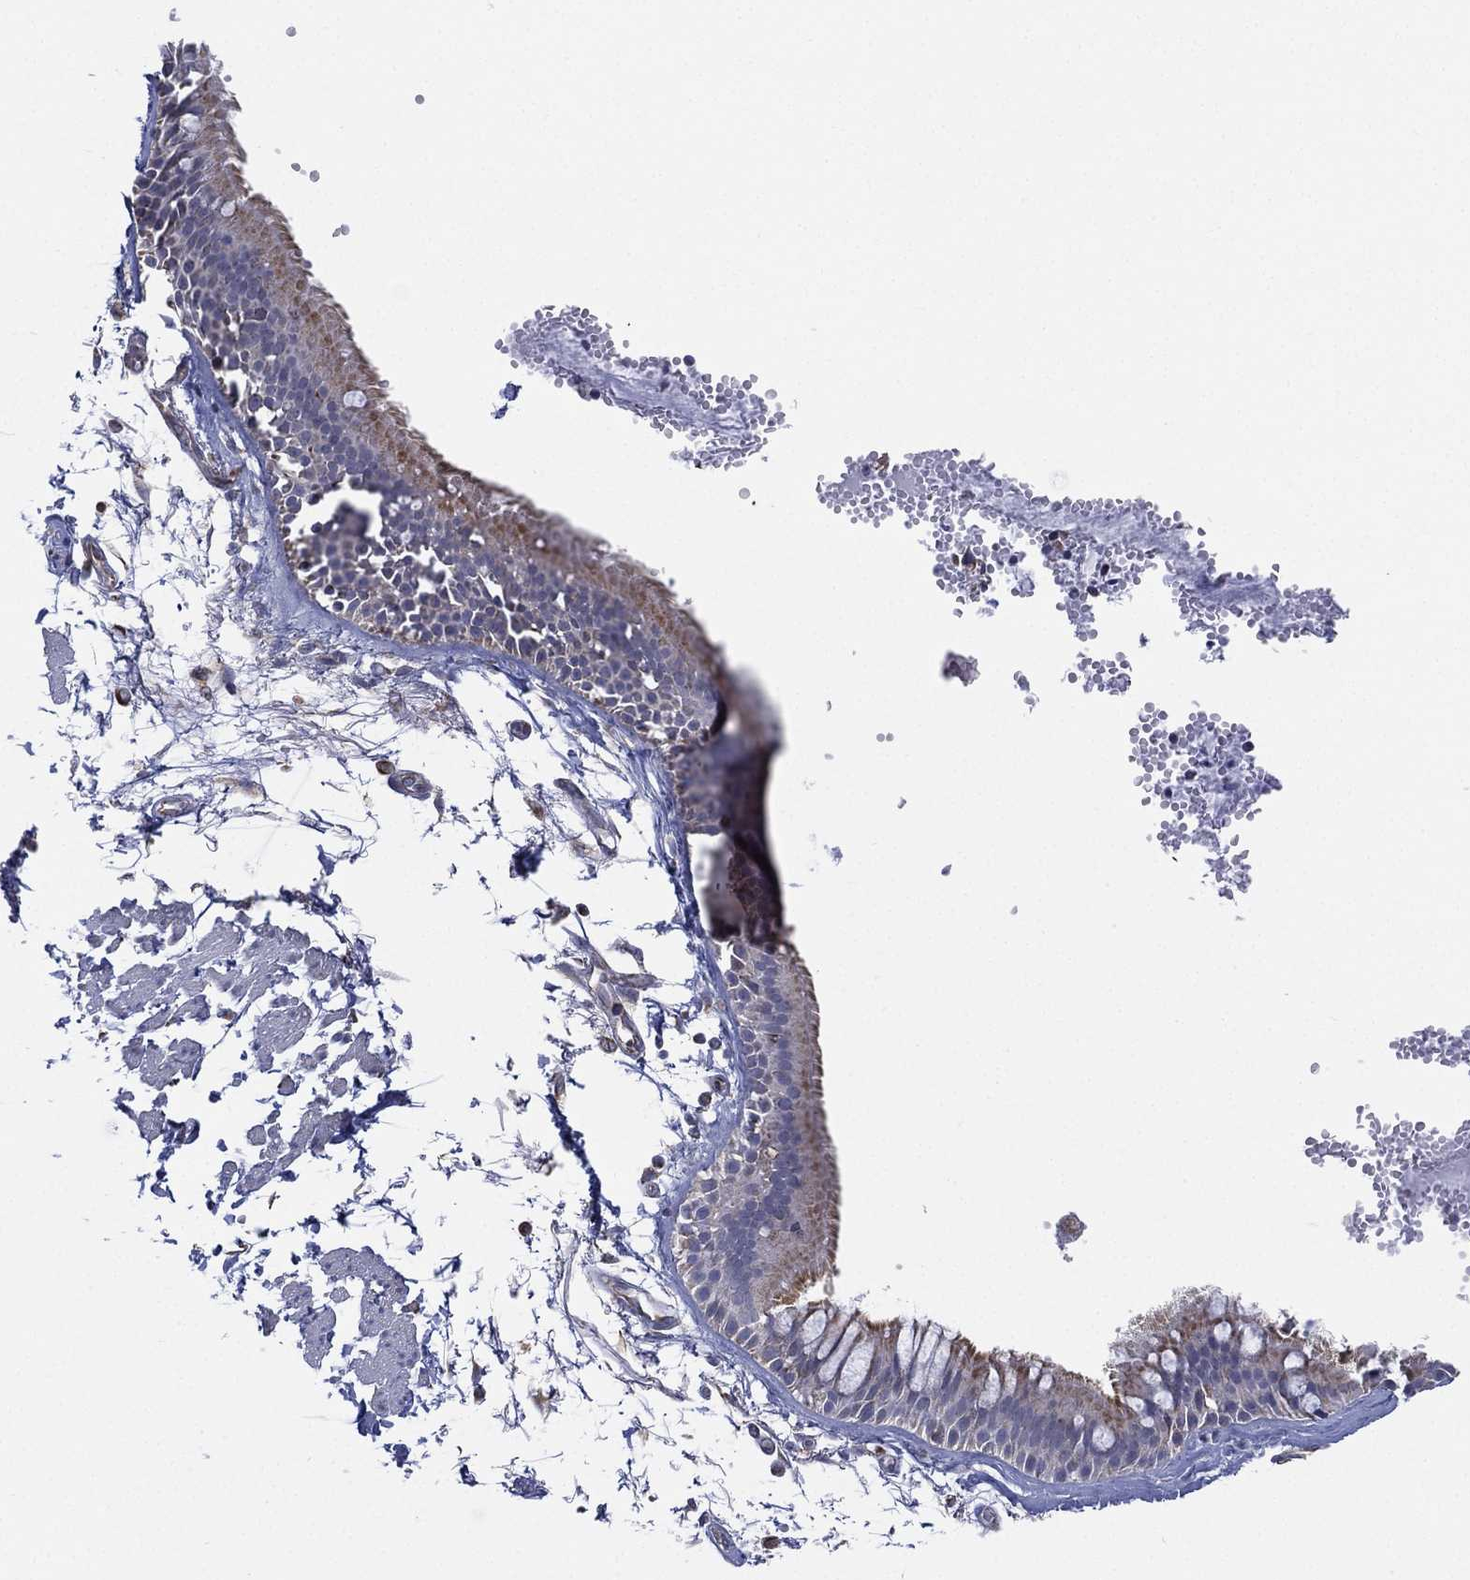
{"staining": {"intensity": "negative", "quantity": "none", "location": "none"}, "tissue": "soft tissue", "cell_type": "Fibroblasts", "image_type": "normal", "snomed": [{"axis": "morphology", "description": "Normal tissue, NOS"}, {"axis": "morphology", "description": "Squamous cell carcinoma, NOS"}, {"axis": "topography", "description": "Cartilage tissue"}, {"axis": "topography", "description": "Lung"}], "caption": "Fibroblasts are negative for brown protein staining in normal soft tissue. The staining is performed using DAB (3,3'-diaminobenzidine) brown chromogen with nuclei counter-stained in using hematoxylin.", "gene": "INA", "patient": {"sex": "male", "age": 66}}